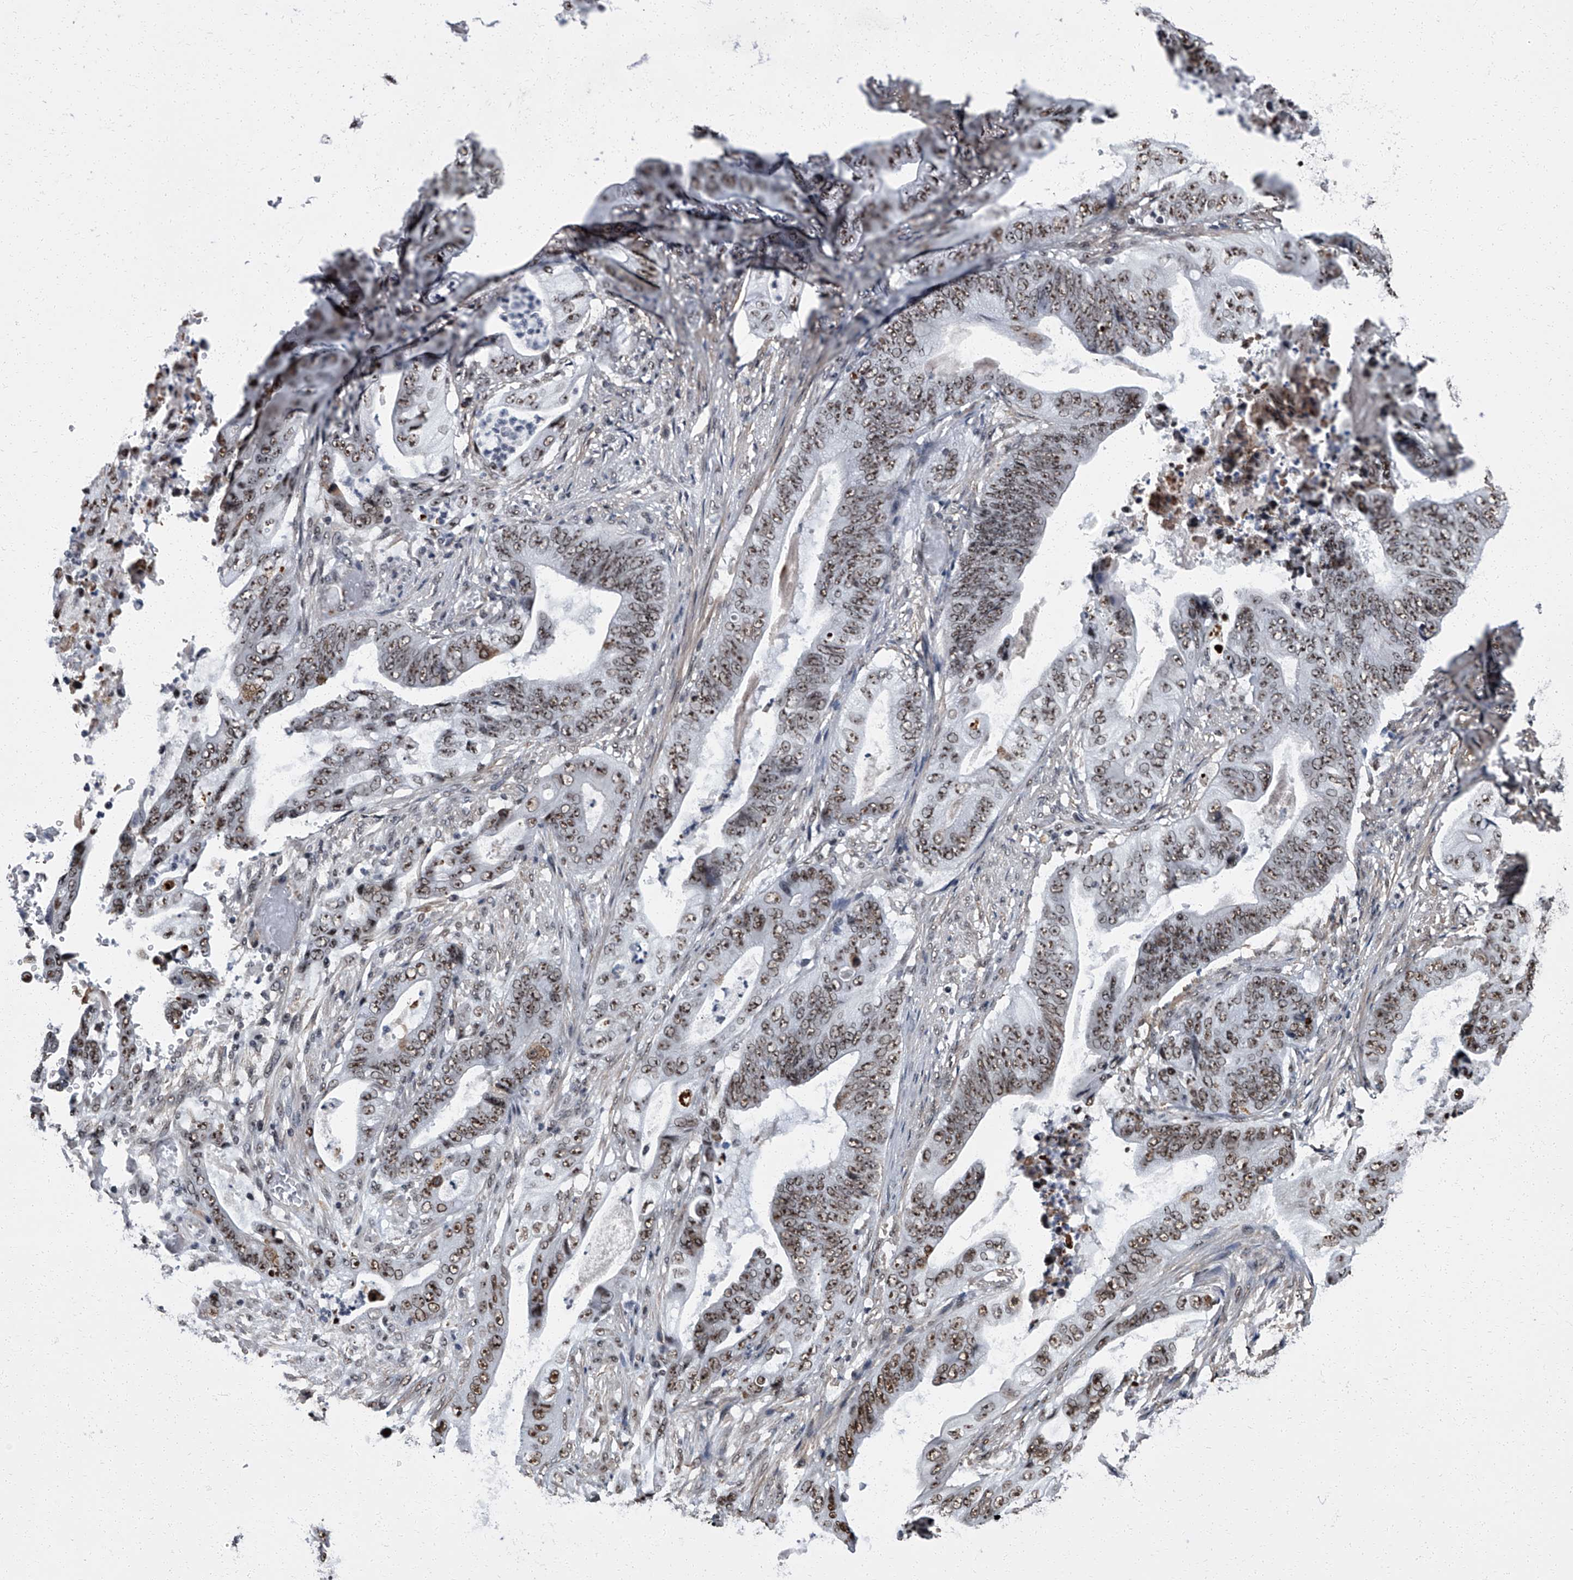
{"staining": {"intensity": "moderate", "quantity": "25%-75%", "location": "nuclear"}, "tissue": "stomach cancer", "cell_type": "Tumor cells", "image_type": "cancer", "snomed": [{"axis": "morphology", "description": "Adenocarcinoma, NOS"}, {"axis": "topography", "description": "Stomach"}], "caption": "Protein staining of adenocarcinoma (stomach) tissue demonstrates moderate nuclear staining in approximately 25%-75% of tumor cells.", "gene": "ZNF518B", "patient": {"sex": "female", "age": 73}}